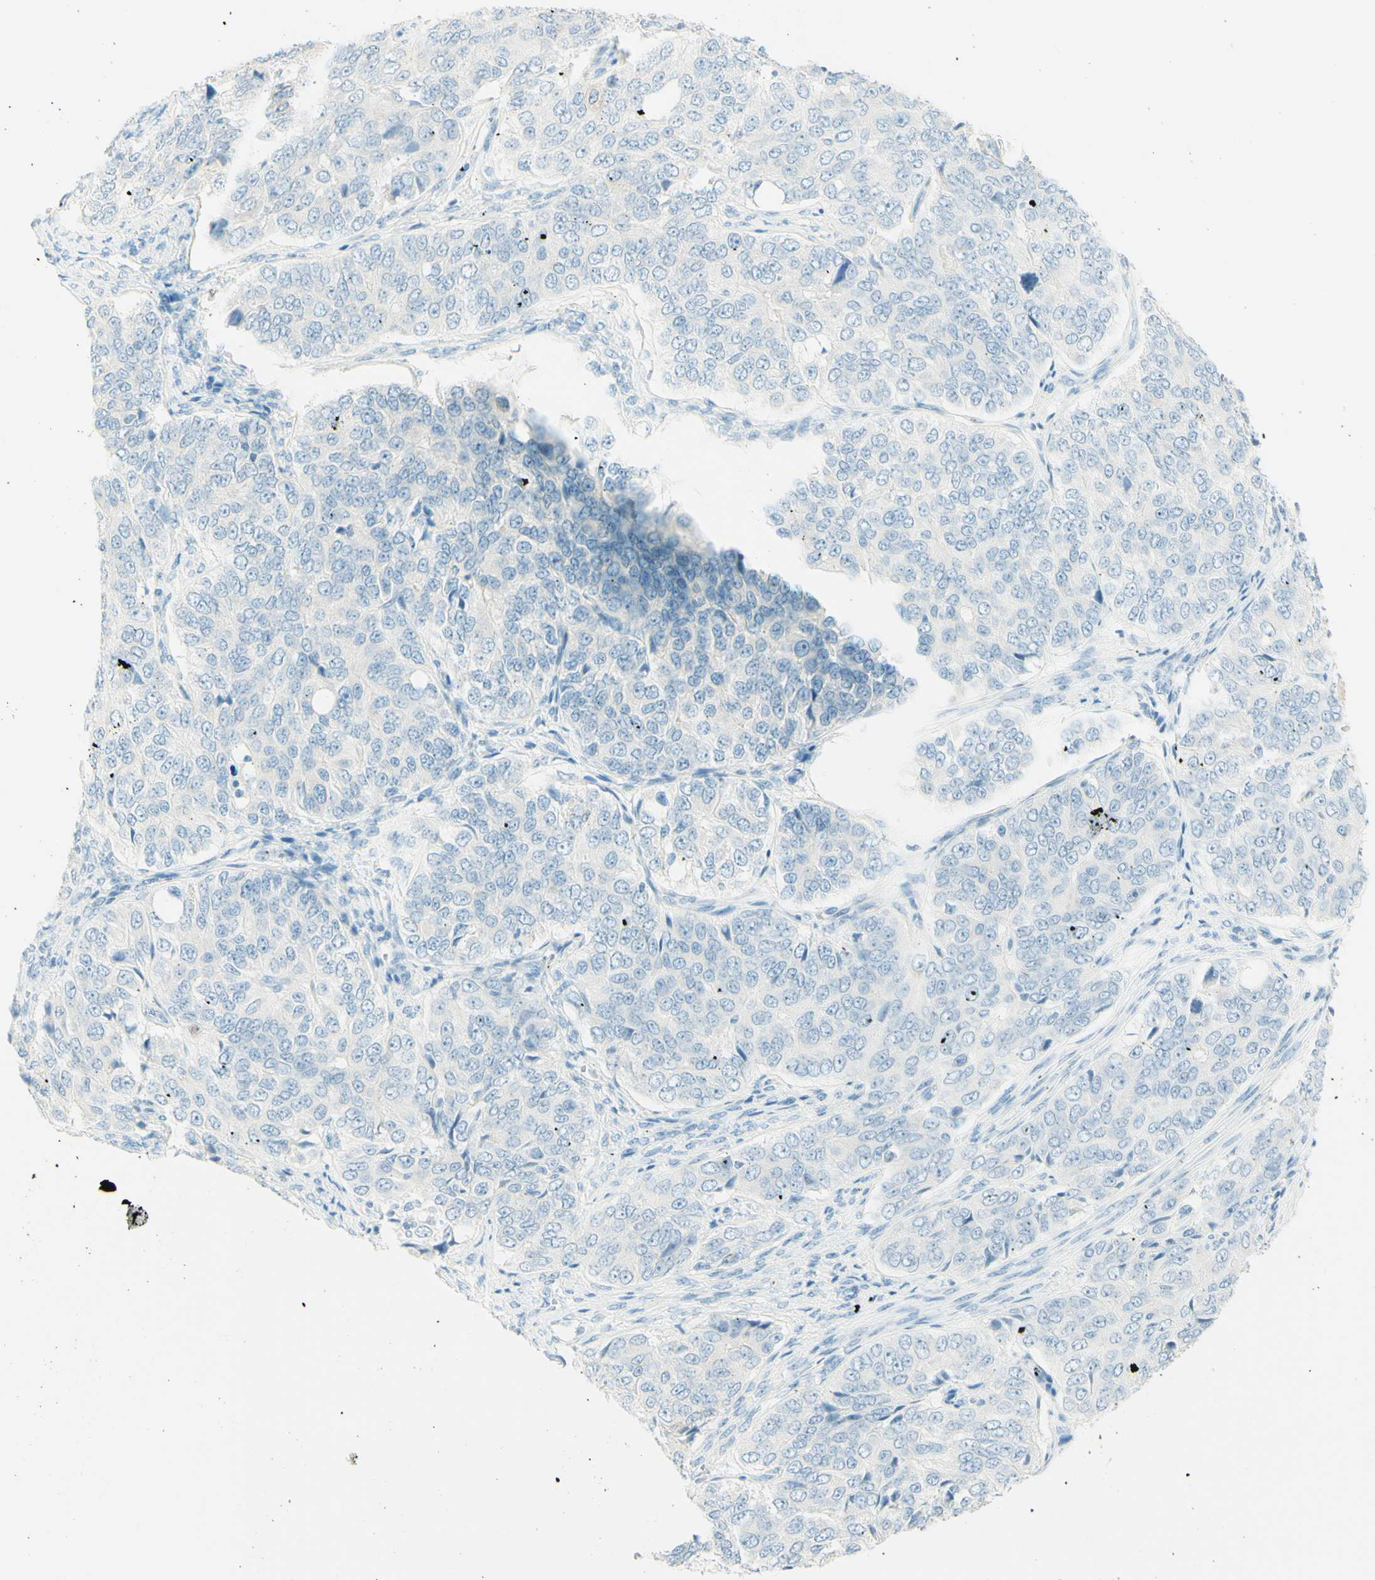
{"staining": {"intensity": "negative", "quantity": "none", "location": "none"}, "tissue": "ovarian cancer", "cell_type": "Tumor cells", "image_type": "cancer", "snomed": [{"axis": "morphology", "description": "Carcinoma, endometroid"}, {"axis": "topography", "description": "Ovary"}], "caption": "DAB immunohistochemical staining of ovarian cancer (endometroid carcinoma) shows no significant staining in tumor cells. The staining was performed using DAB to visualize the protein expression in brown, while the nuclei were stained in blue with hematoxylin (Magnification: 20x).", "gene": "FMR1NB", "patient": {"sex": "female", "age": 51}}